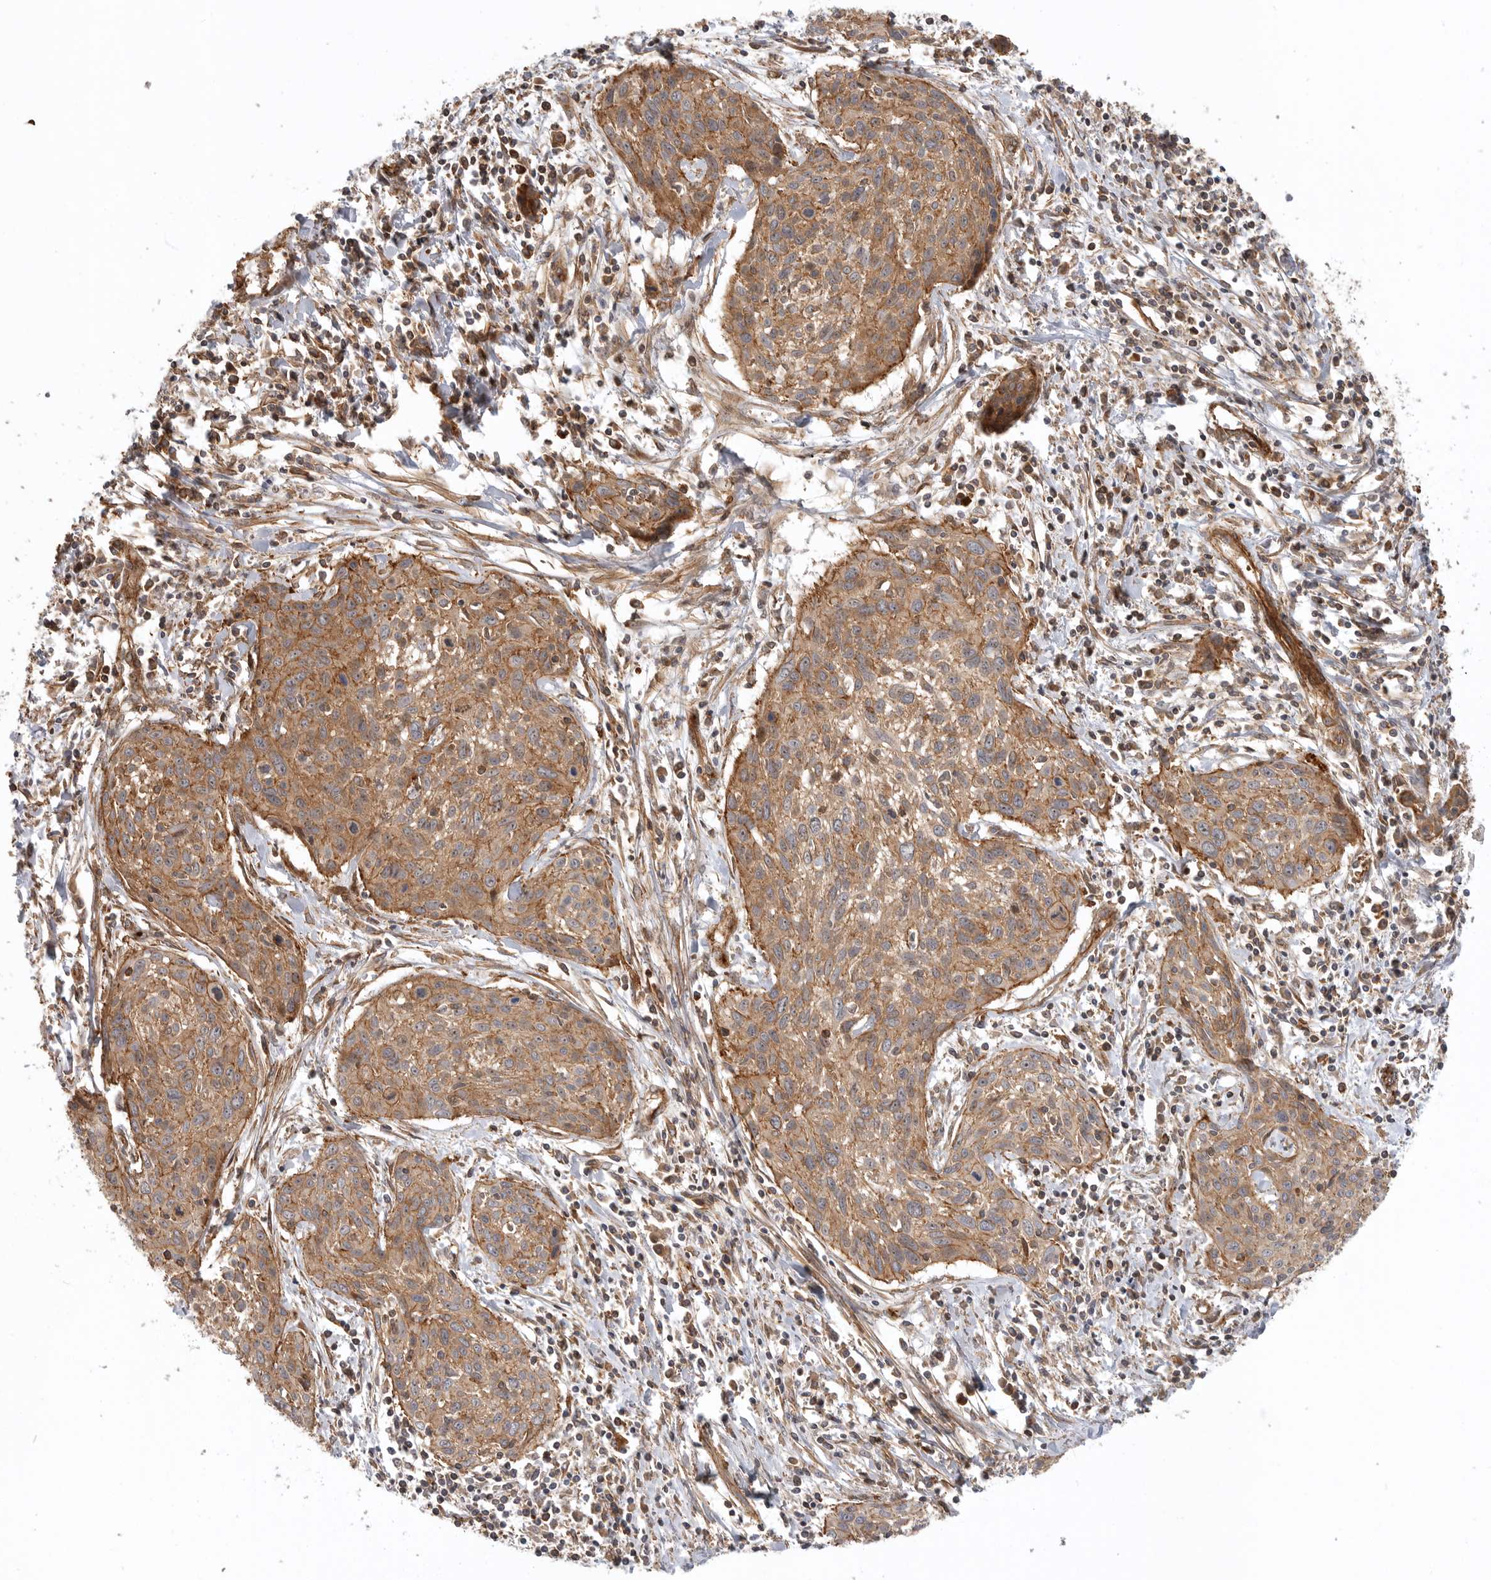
{"staining": {"intensity": "moderate", "quantity": ">75%", "location": "cytoplasmic/membranous"}, "tissue": "cervical cancer", "cell_type": "Tumor cells", "image_type": "cancer", "snomed": [{"axis": "morphology", "description": "Squamous cell carcinoma, NOS"}, {"axis": "topography", "description": "Cervix"}], "caption": "Cervical cancer (squamous cell carcinoma) was stained to show a protein in brown. There is medium levels of moderate cytoplasmic/membranous expression in about >75% of tumor cells. The protein of interest is shown in brown color, while the nuclei are stained blue.", "gene": "GPATCH2", "patient": {"sex": "female", "age": 51}}